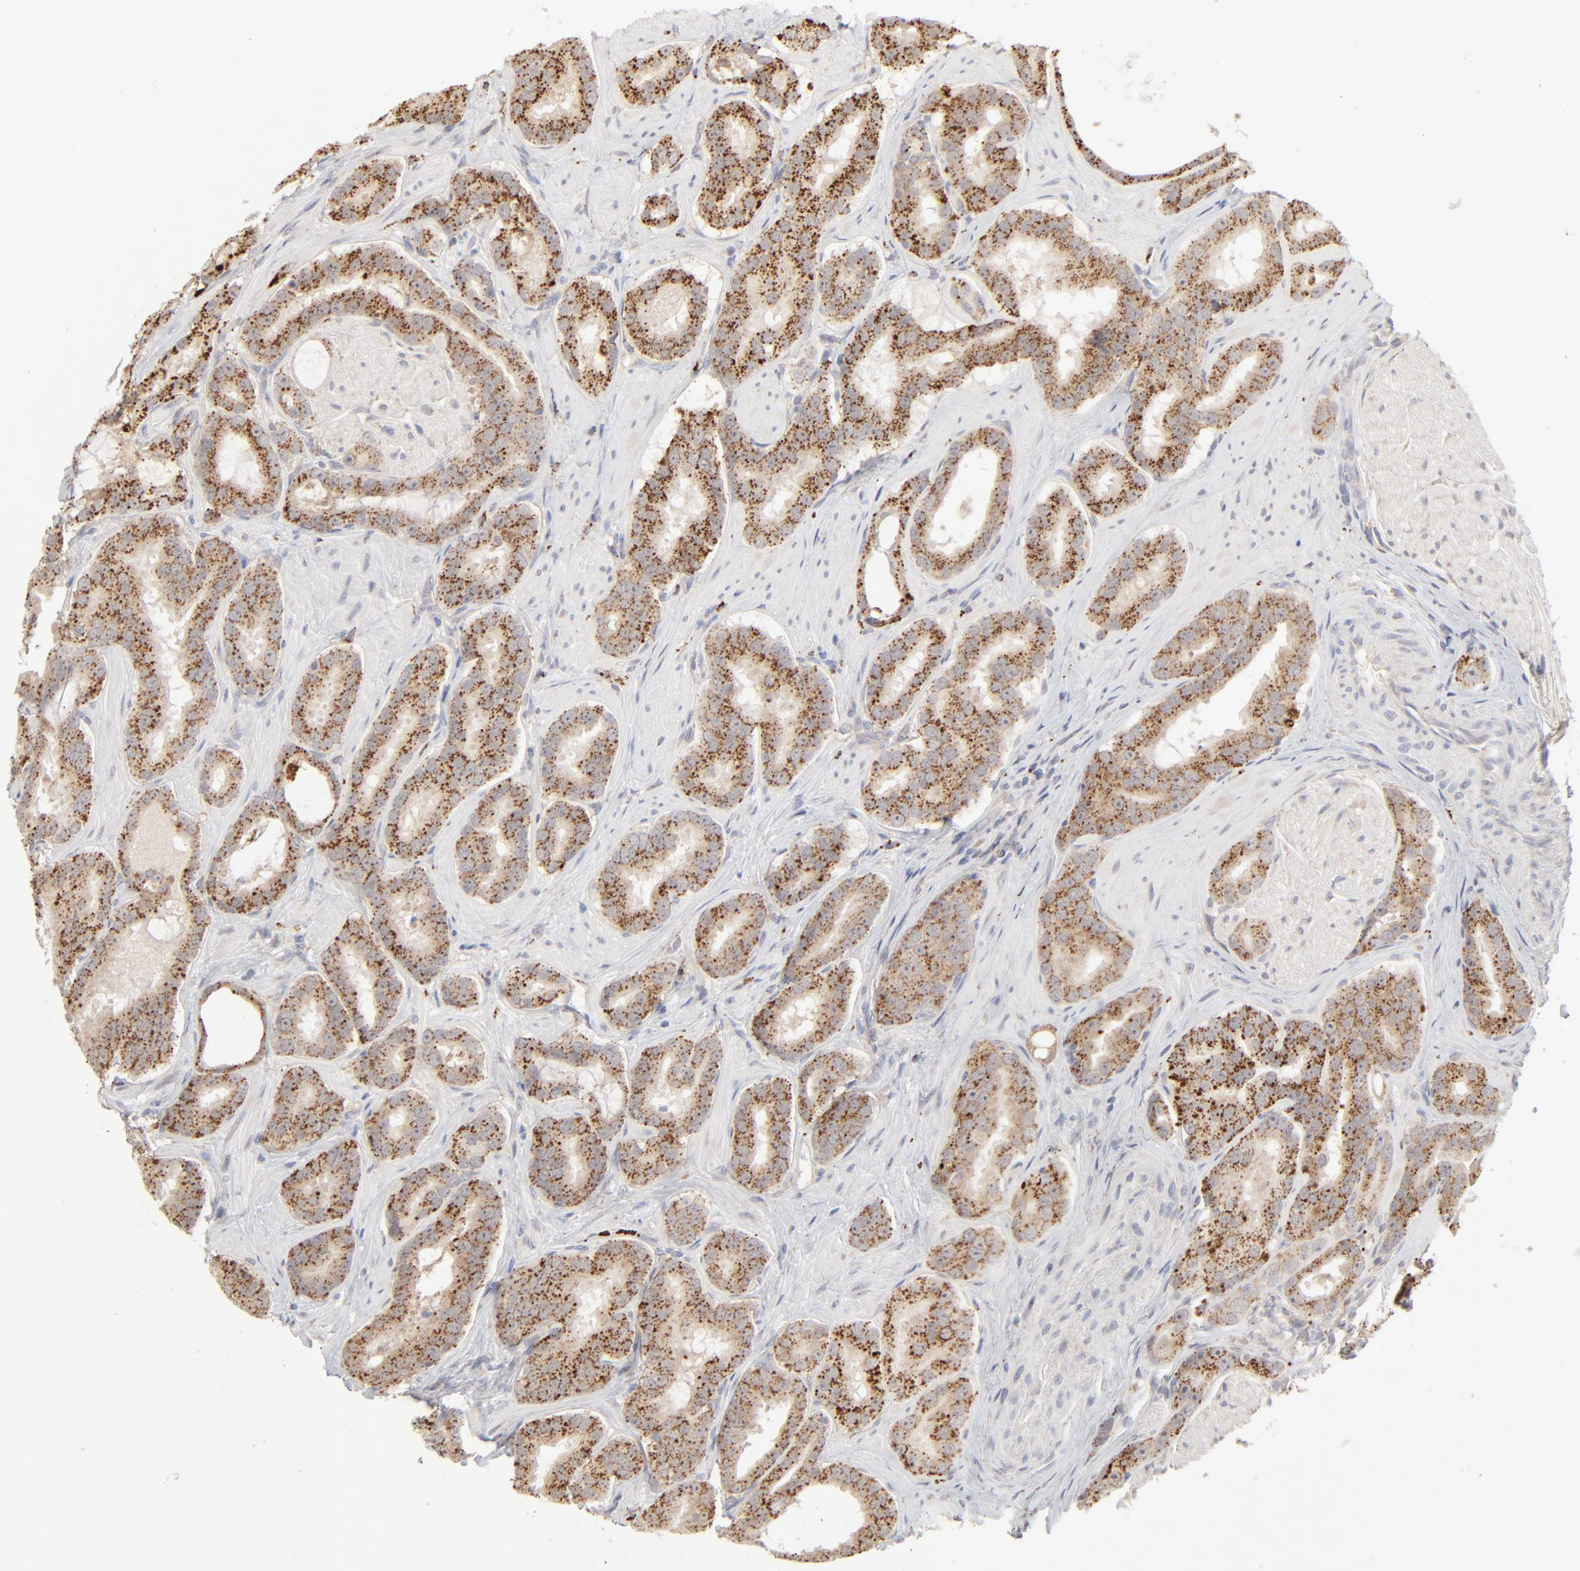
{"staining": {"intensity": "strong", "quantity": ">75%", "location": "cytoplasmic/membranous"}, "tissue": "prostate cancer", "cell_type": "Tumor cells", "image_type": "cancer", "snomed": [{"axis": "morphology", "description": "Adenocarcinoma, Low grade"}, {"axis": "topography", "description": "Prostate"}], "caption": "Tumor cells display strong cytoplasmic/membranous staining in approximately >75% of cells in prostate cancer (adenocarcinoma (low-grade)). The protein is stained brown, and the nuclei are stained in blue (DAB IHC with brightfield microscopy, high magnification).", "gene": "POMT2", "patient": {"sex": "male", "age": 59}}